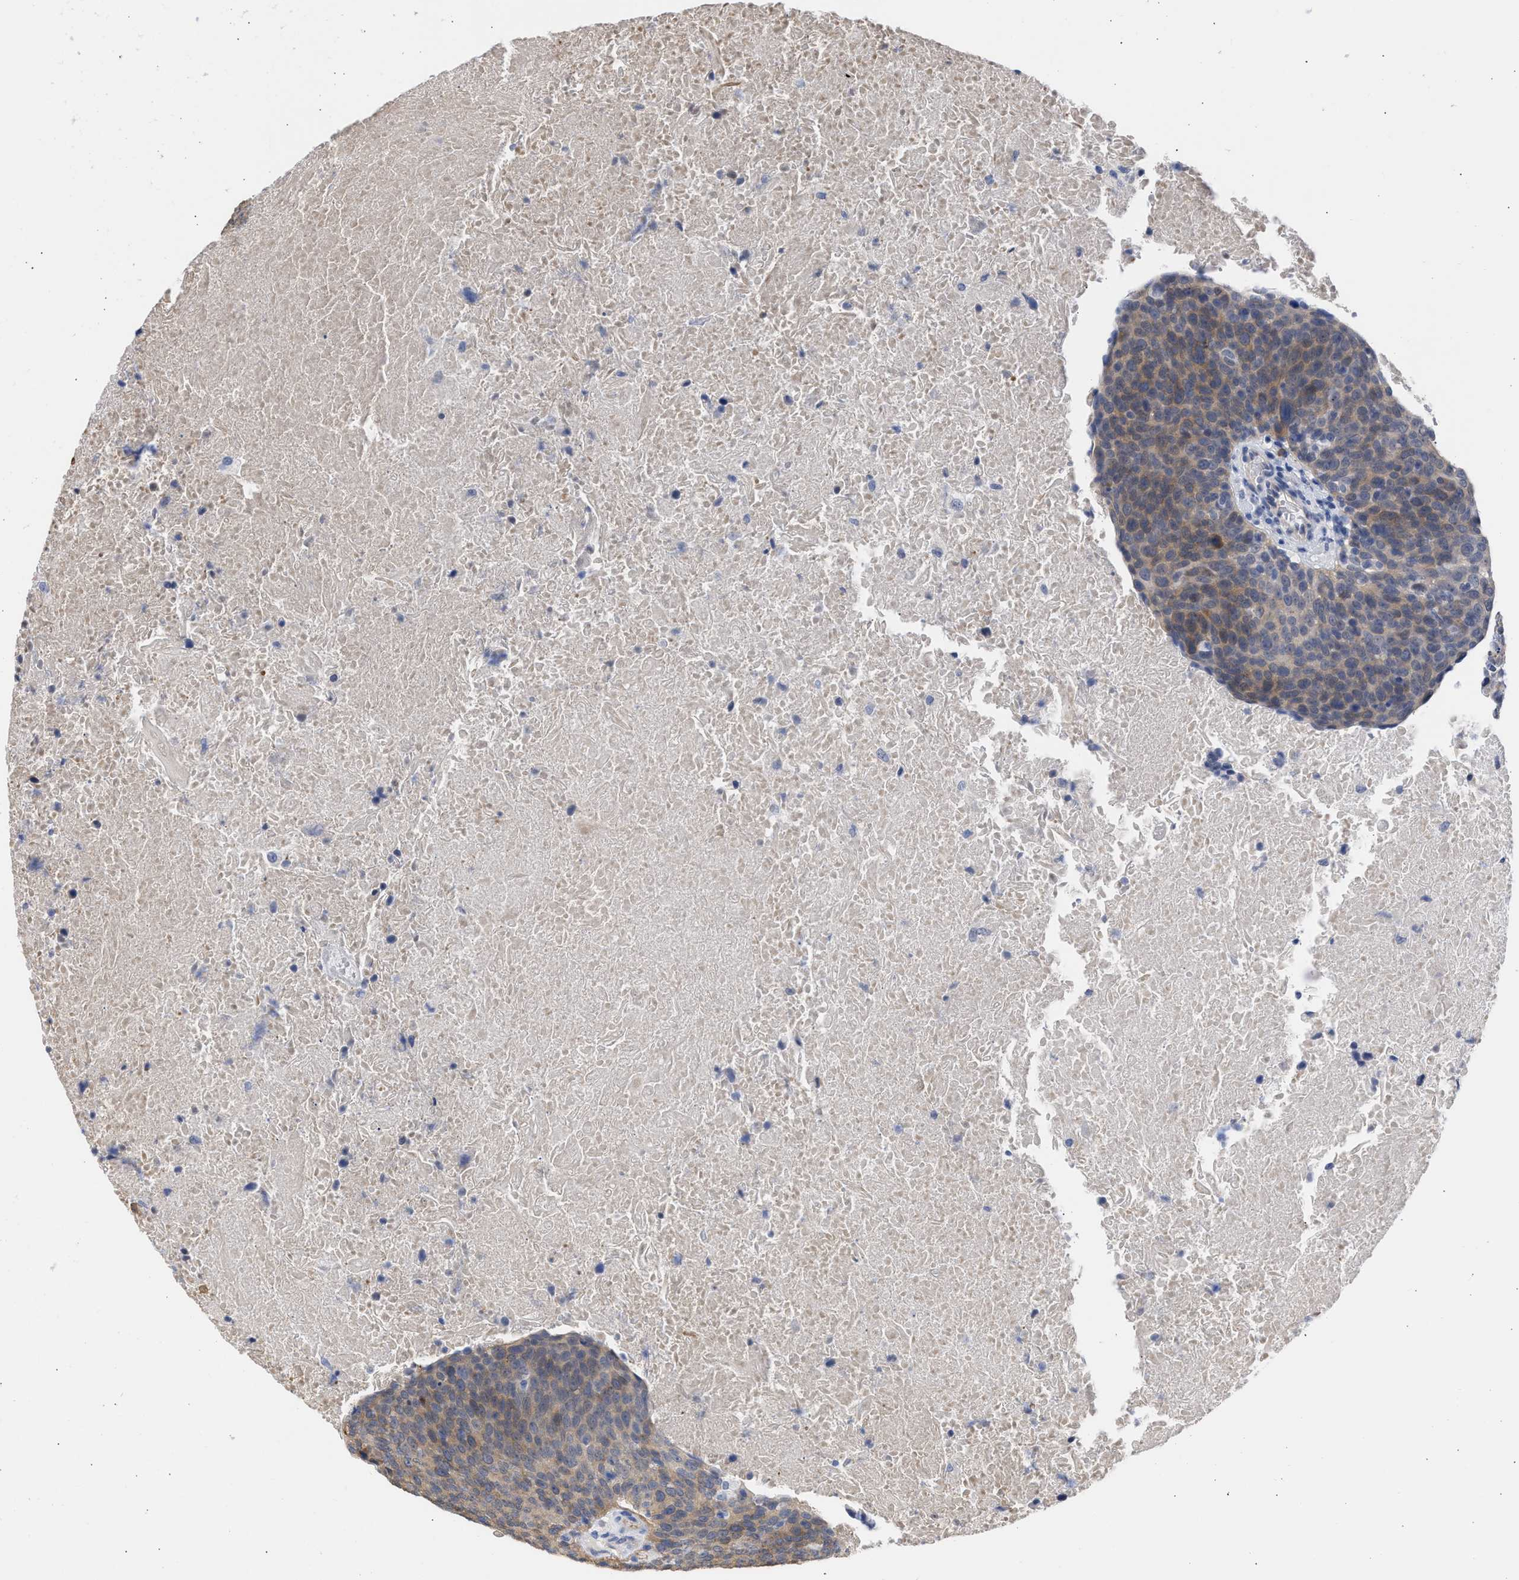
{"staining": {"intensity": "moderate", "quantity": "25%-75%", "location": "cytoplasmic/membranous"}, "tissue": "head and neck cancer", "cell_type": "Tumor cells", "image_type": "cancer", "snomed": [{"axis": "morphology", "description": "Squamous cell carcinoma, NOS"}, {"axis": "morphology", "description": "Squamous cell carcinoma, metastatic, NOS"}, {"axis": "topography", "description": "Lymph node"}, {"axis": "topography", "description": "Head-Neck"}], "caption": "A photomicrograph of head and neck squamous cell carcinoma stained for a protein demonstrates moderate cytoplasmic/membranous brown staining in tumor cells. Nuclei are stained in blue.", "gene": "THRA", "patient": {"sex": "male", "age": 62}}